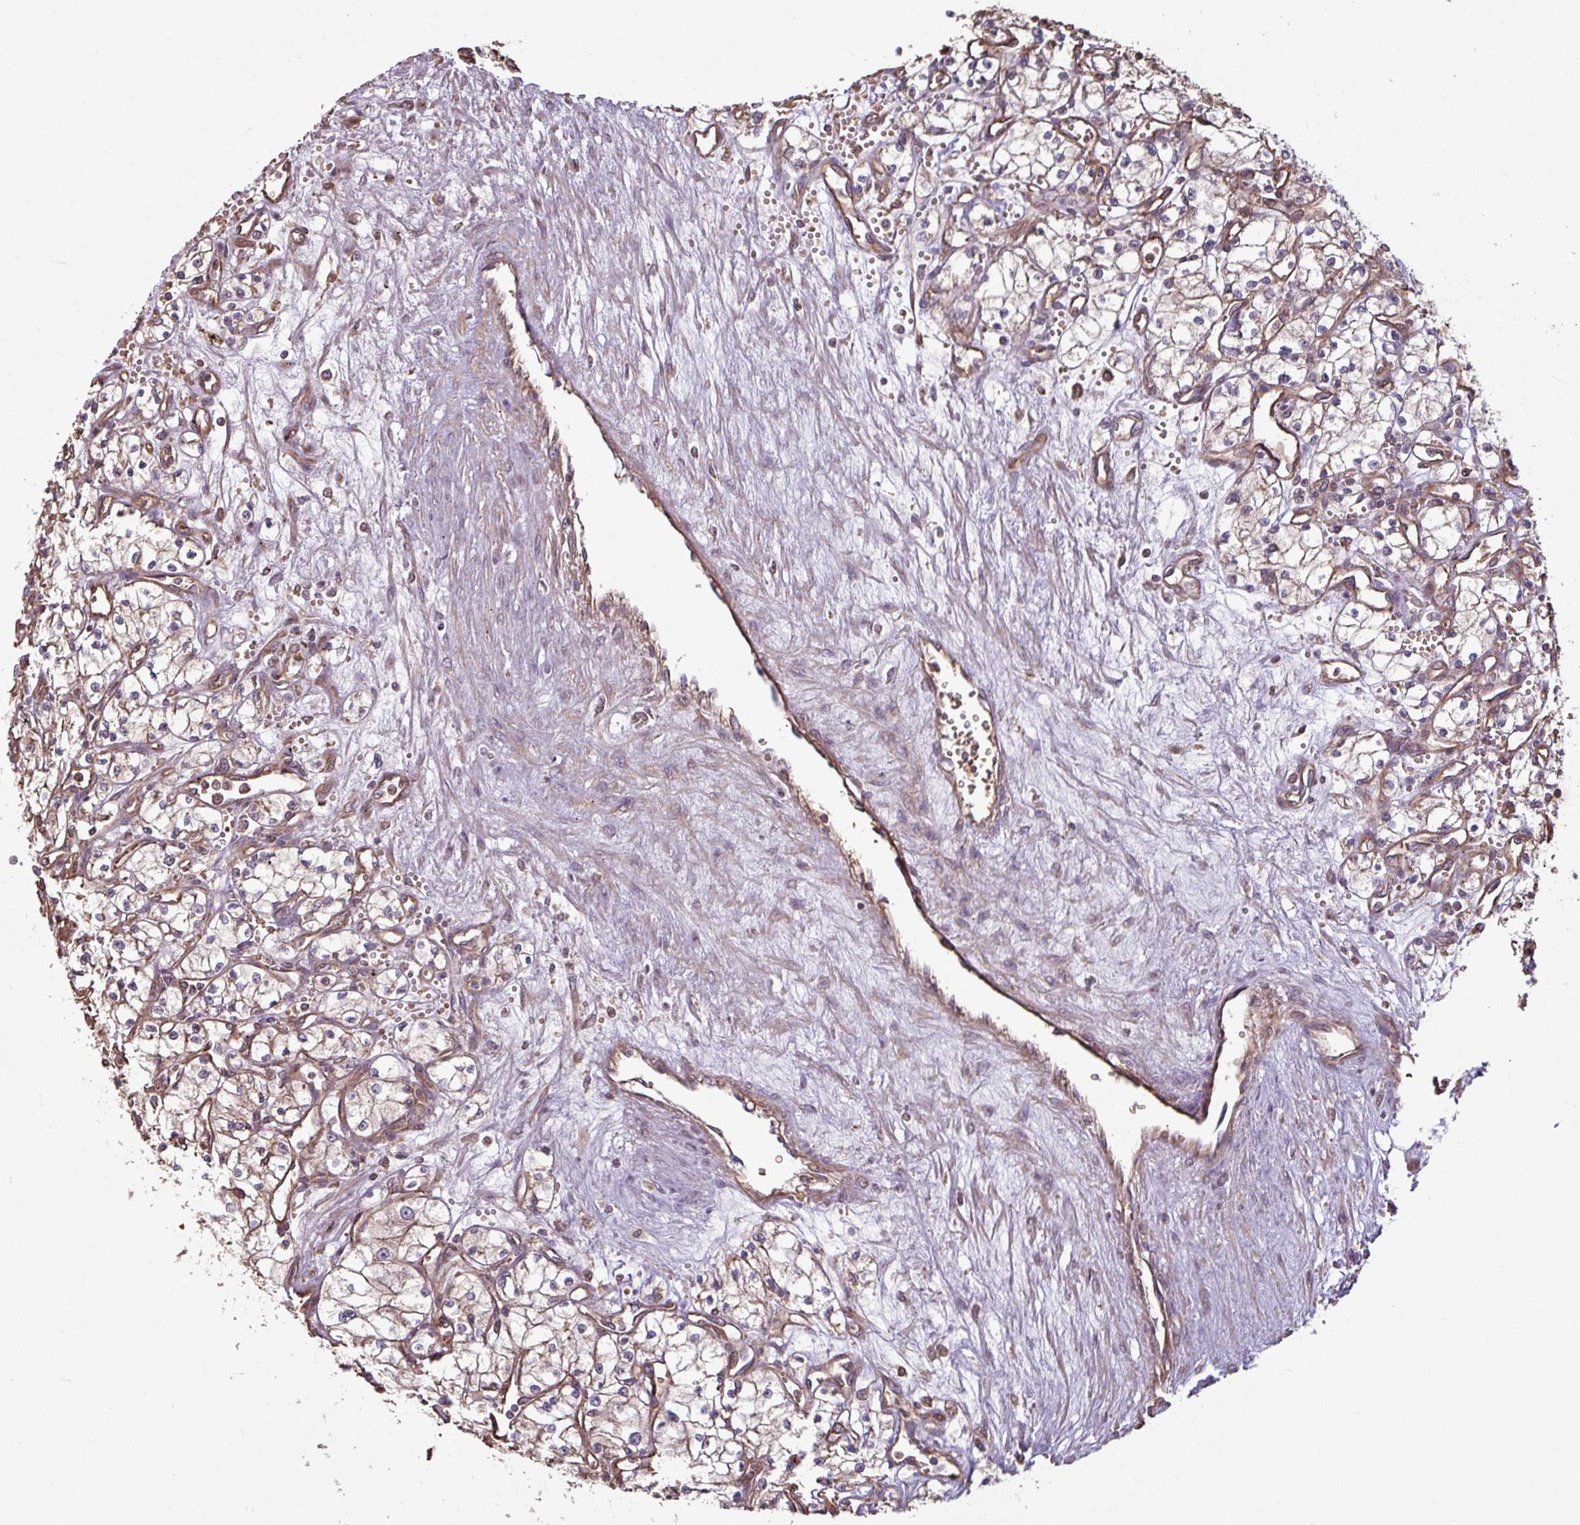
{"staining": {"intensity": "weak", "quantity": ">75%", "location": "cytoplasmic/membranous"}, "tissue": "renal cancer", "cell_type": "Tumor cells", "image_type": "cancer", "snomed": [{"axis": "morphology", "description": "Adenocarcinoma, NOS"}, {"axis": "topography", "description": "Kidney"}], "caption": "Protein expression analysis of renal cancer (adenocarcinoma) demonstrates weak cytoplasmic/membranous expression in approximately >75% of tumor cells.", "gene": "NHSL2", "patient": {"sex": "male", "age": 59}}